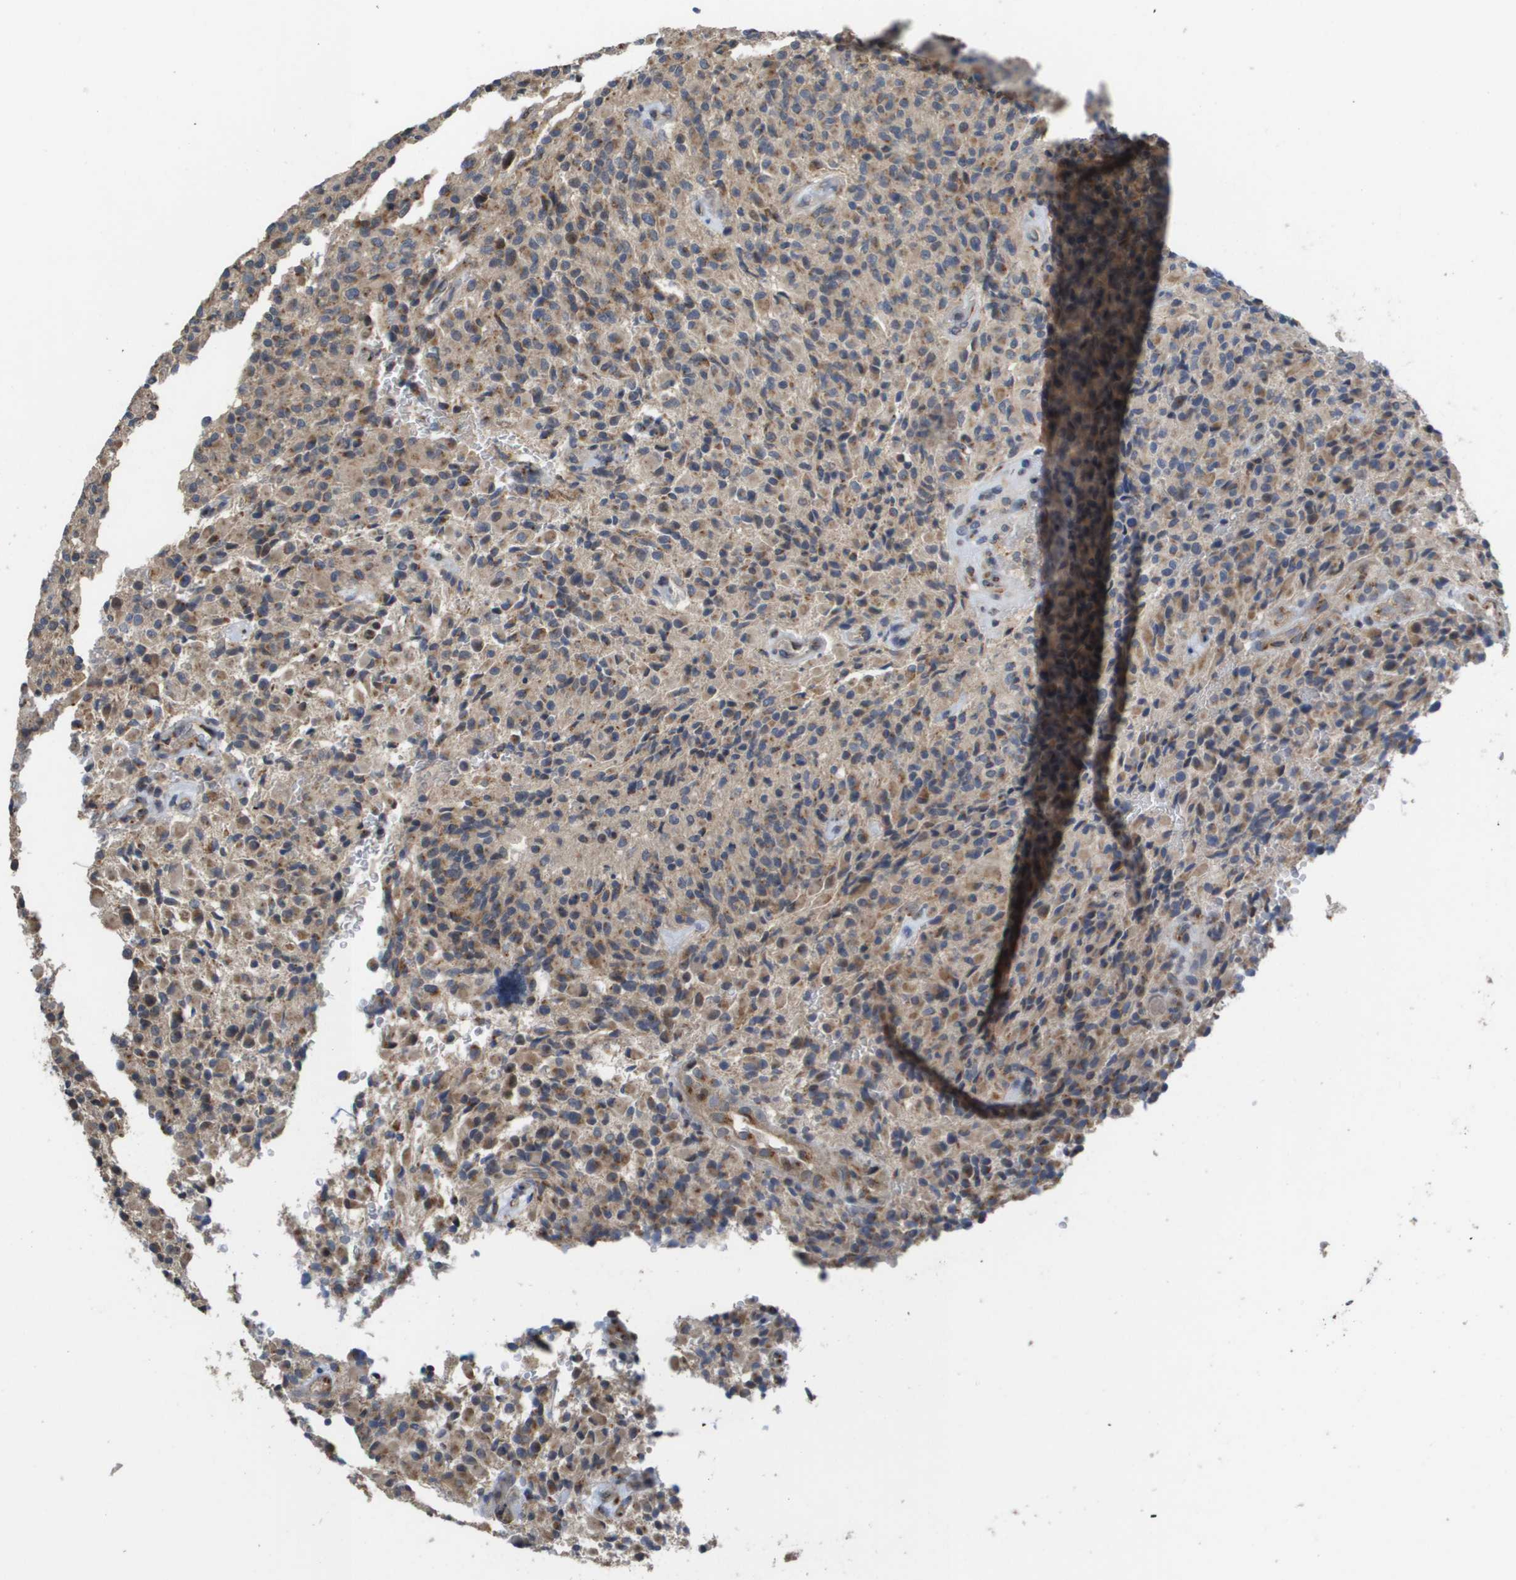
{"staining": {"intensity": "moderate", "quantity": "25%-75%", "location": "cytoplasmic/membranous"}, "tissue": "glioma", "cell_type": "Tumor cells", "image_type": "cancer", "snomed": [{"axis": "morphology", "description": "Glioma, malignant, High grade"}, {"axis": "topography", "description": "Brain"}], "caption": "IHC (DAB (3,3'-diaminobenzidine)) staining of malignant glioma (high-grade) reveals moderate cytoplasmic/membranous protein expression in approximately 25%-75% of tumor cells.", "gene": "PCK1", "patient": {"sex": "male", "age": 71}}